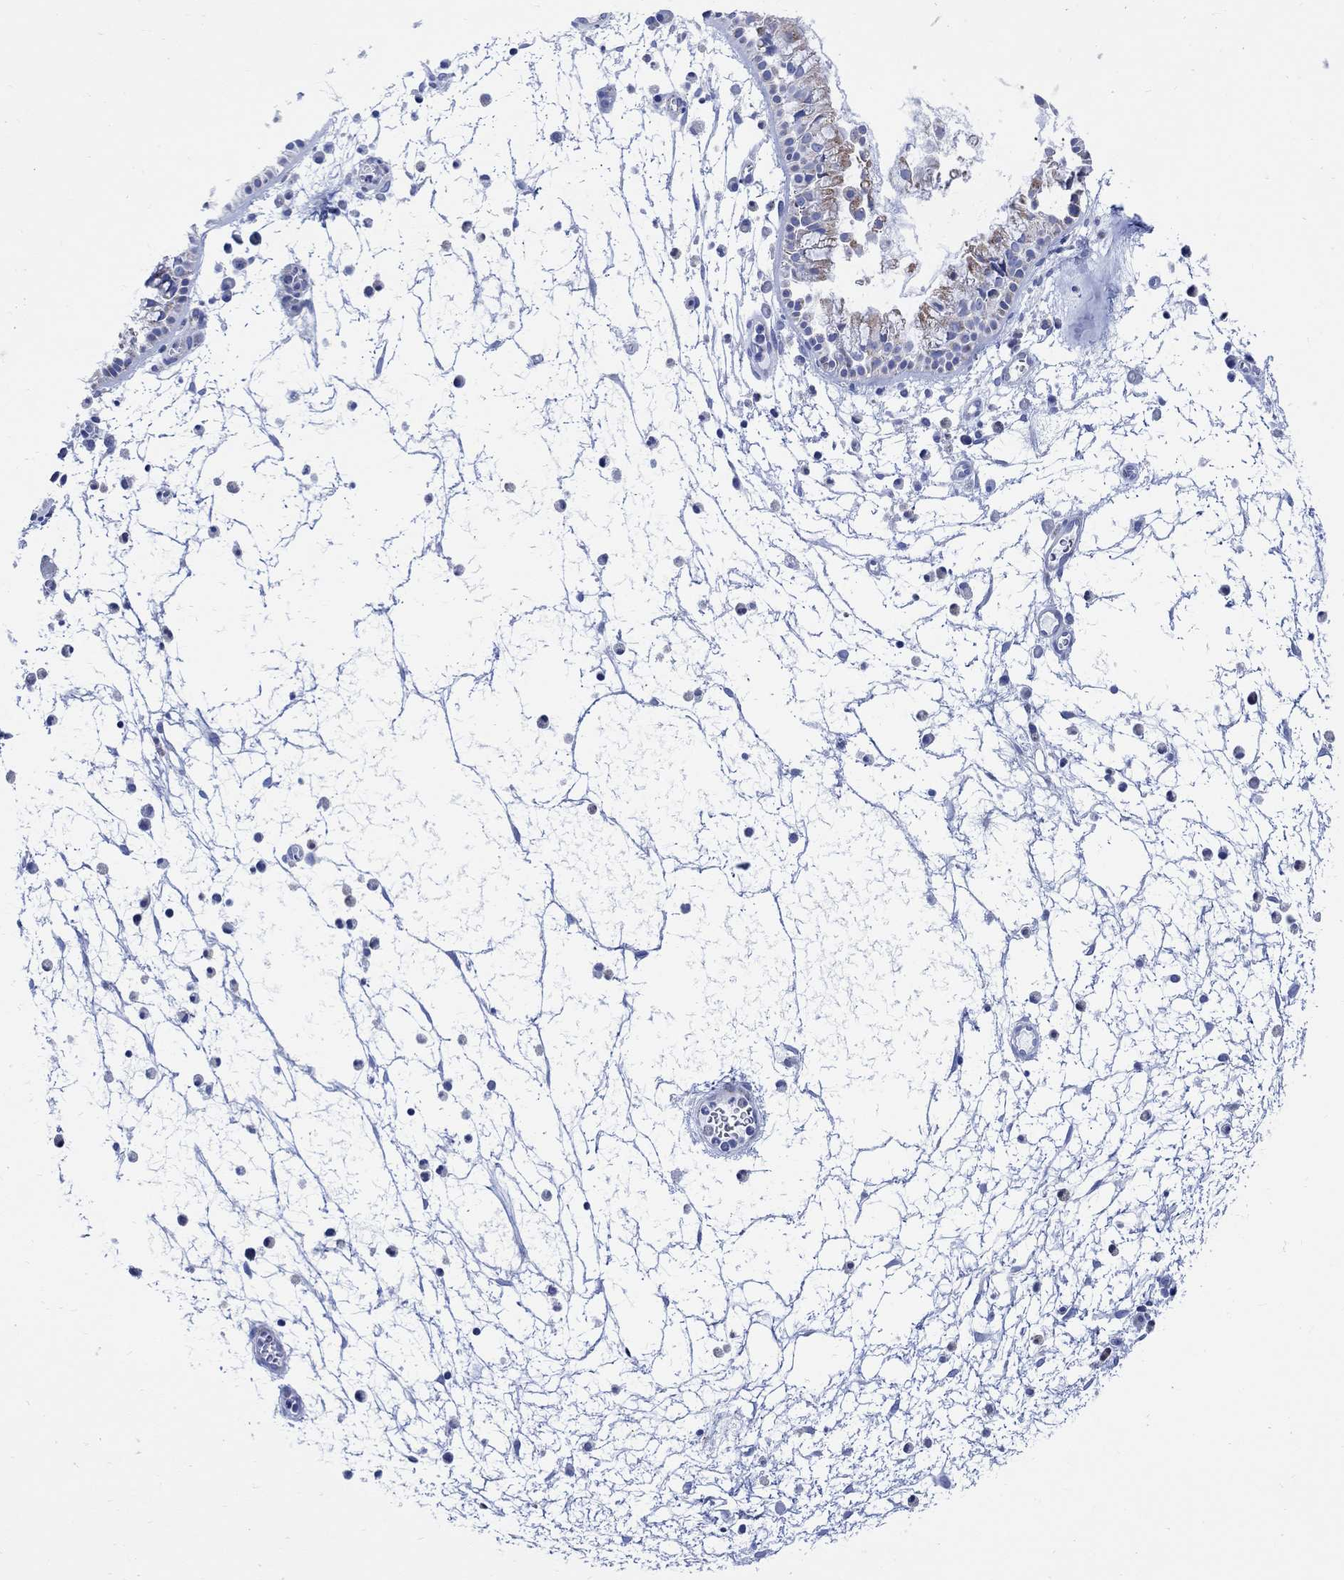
{"staining": {"intensity": "weak", "quantity": "<25%", "location": "cytoplasmic/membranous"}, "tissue": "nasopharynx", "cell_type": "Respiratory epithelial cells", "image_type": "normal", "snomed": [{"axis": "morphology", "description": "Normal tissue, NOS"}, {"axis": "topography", "description": "Nasopharynx"}], "caption": "There is no significant expression in respiratory epithelial cells of nasopharynx. (Immunohistochemistry (ihc), brightfield microscopy, high magnification).", "gene": "CPLX1", "patient": {"sex": "female", "age": 73}}